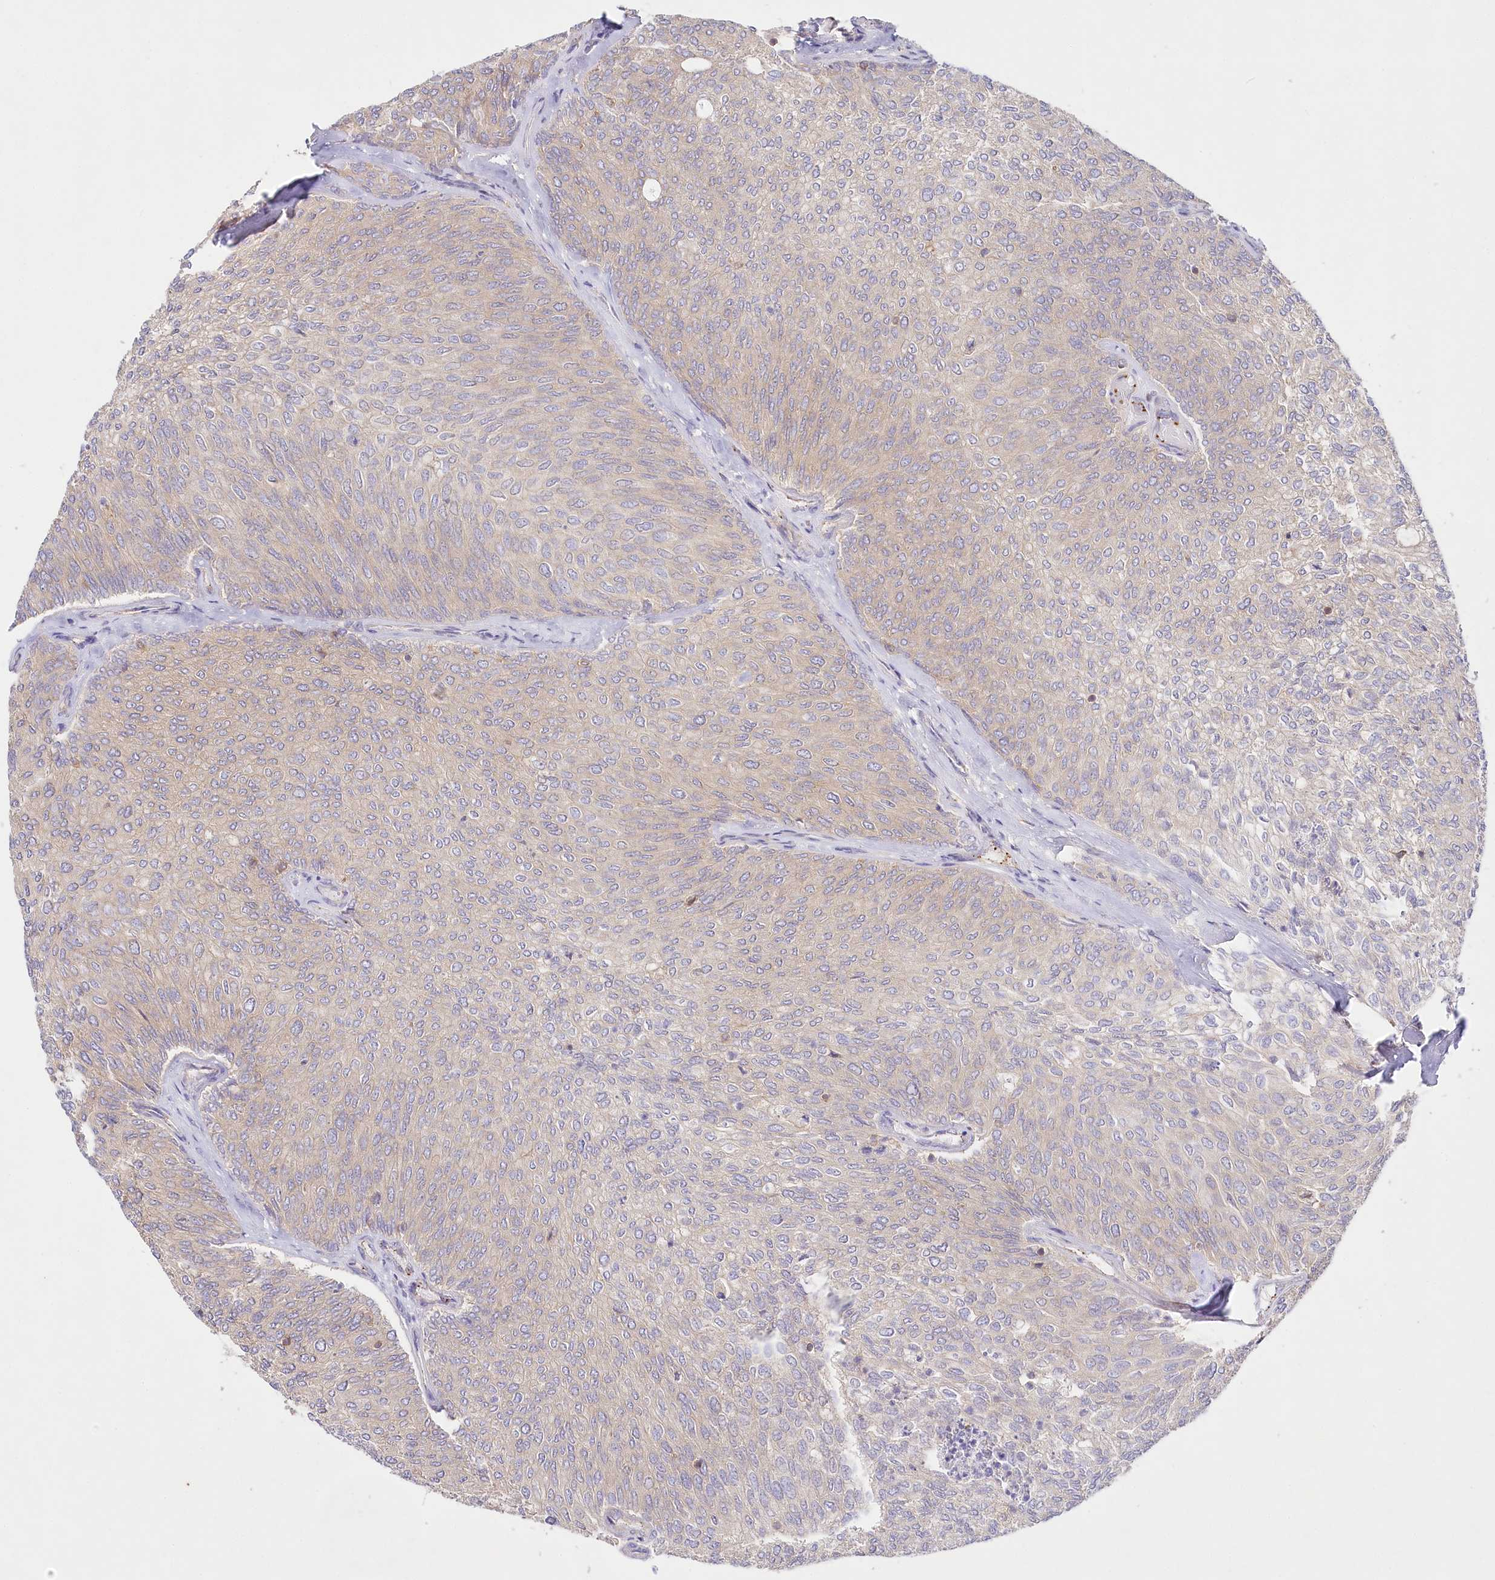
{"staining": {"intensity": "negative", "quantity": "none", "location": "none"}, "tissue": "urothelial cancer", "cell_type": "Tumor cells", "image_type": "cancer", "snomed": [{"axis": "morphology", "description": "Urothelial carcinoma, Low grade"}, {"axis": "topography", "description": "Urinary bladder"}], "caption": "Immunohistochemistry micrograph of urothelial cancer stained for a protein (brown), which demonstrates no positivity in tumor cells.", "gene": "ABRAXAS2", "patient": {"sex": "female", "age": 79}}